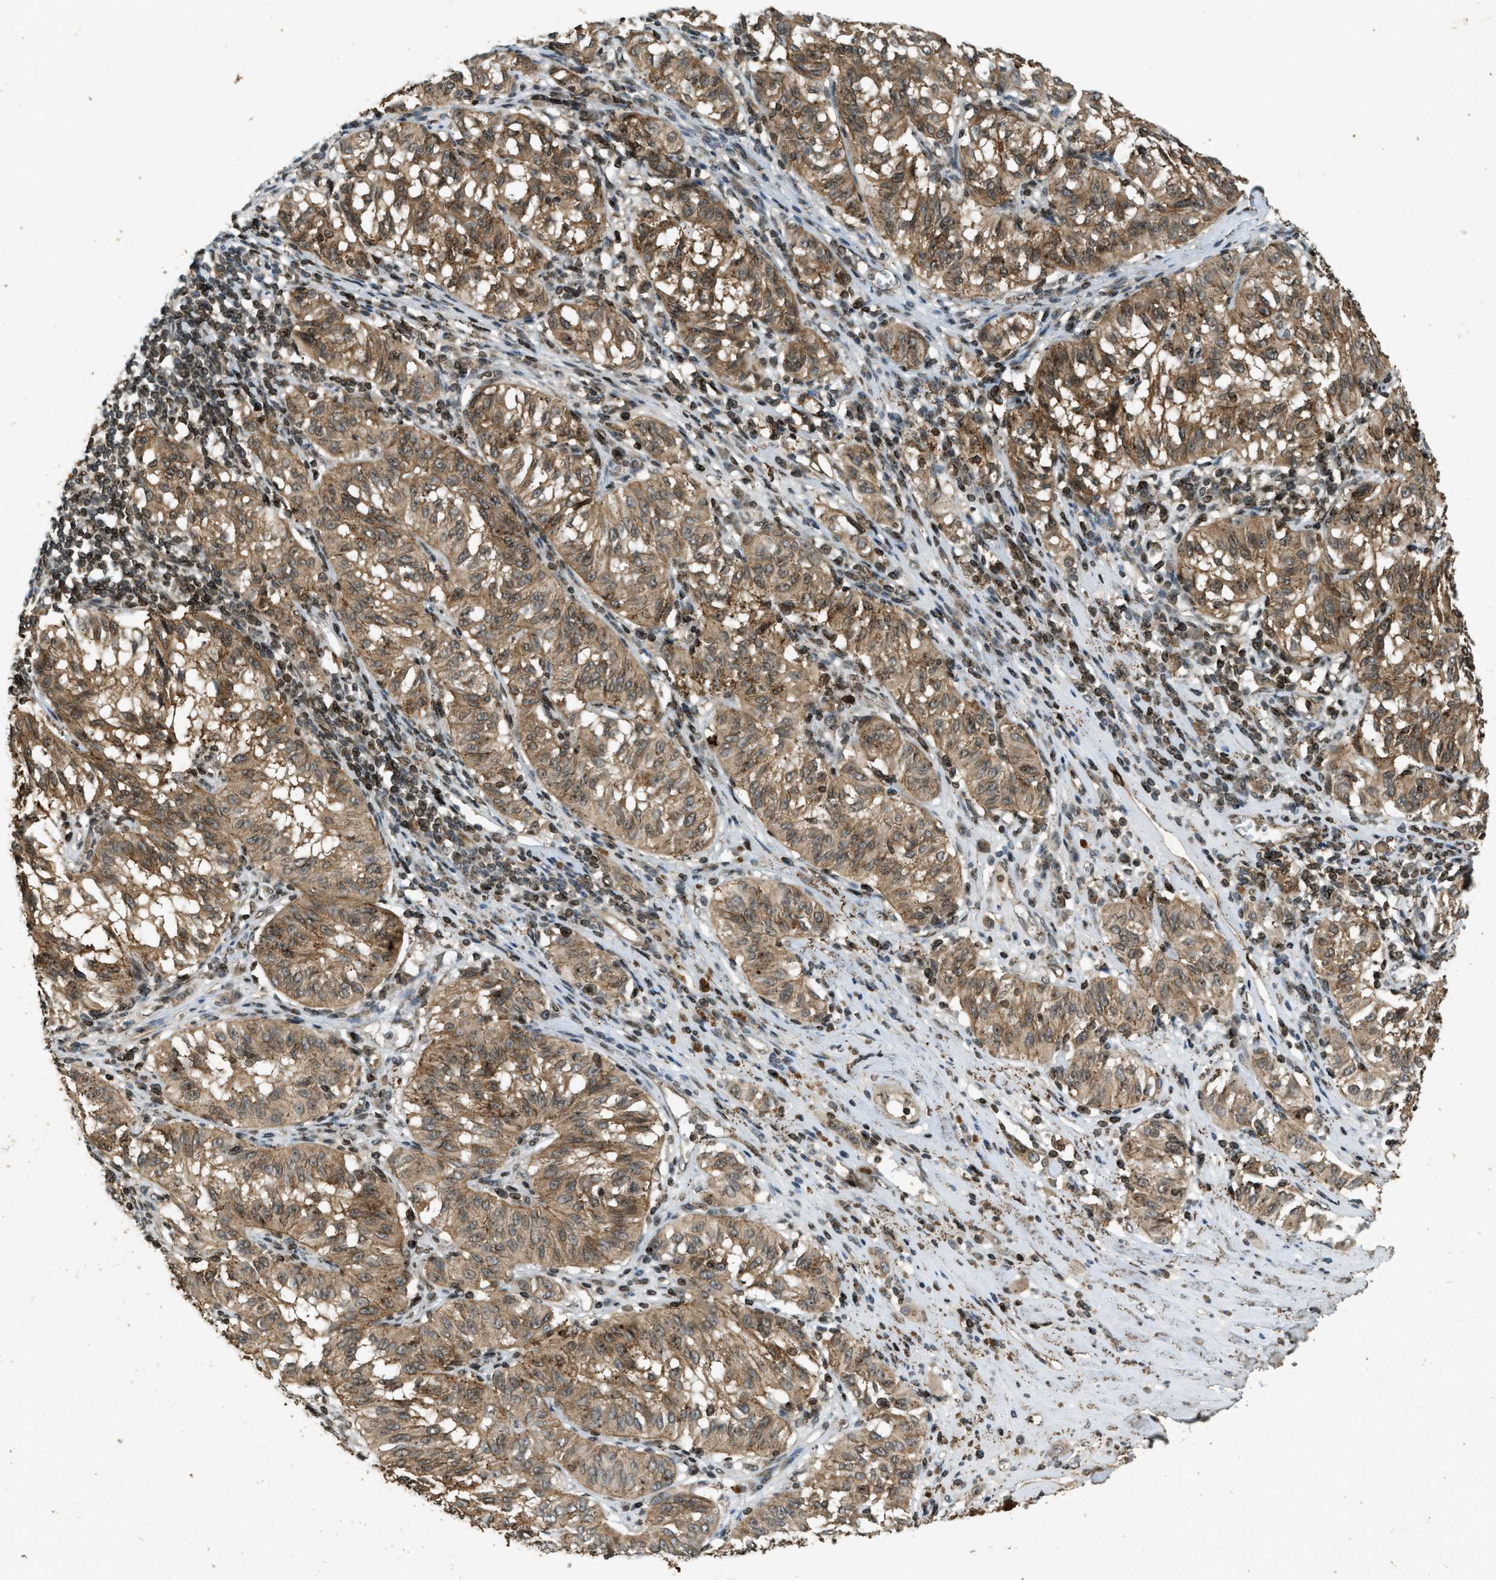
{"staining": {"intensity": "moderate", "quantity": ">75%", "location": "cytoplasmic/membranous"}, "tissue": "melanoma", "cell_type": "Tumor cells", "image_type": "cancer", "snomed": [{"axis": "morphology", "description": "Malignant melanoma, NOS"}, {"axis": "topography", "description": "Skin"}], "caption": "Brown immunohistochemical staining in malignant melanoma demonstrates moderate cytoplasmic/membranous positivity in about >75% of tumor cells.", "gene": "SYNE1", "patient": {"sex": "female", "age": 72}}